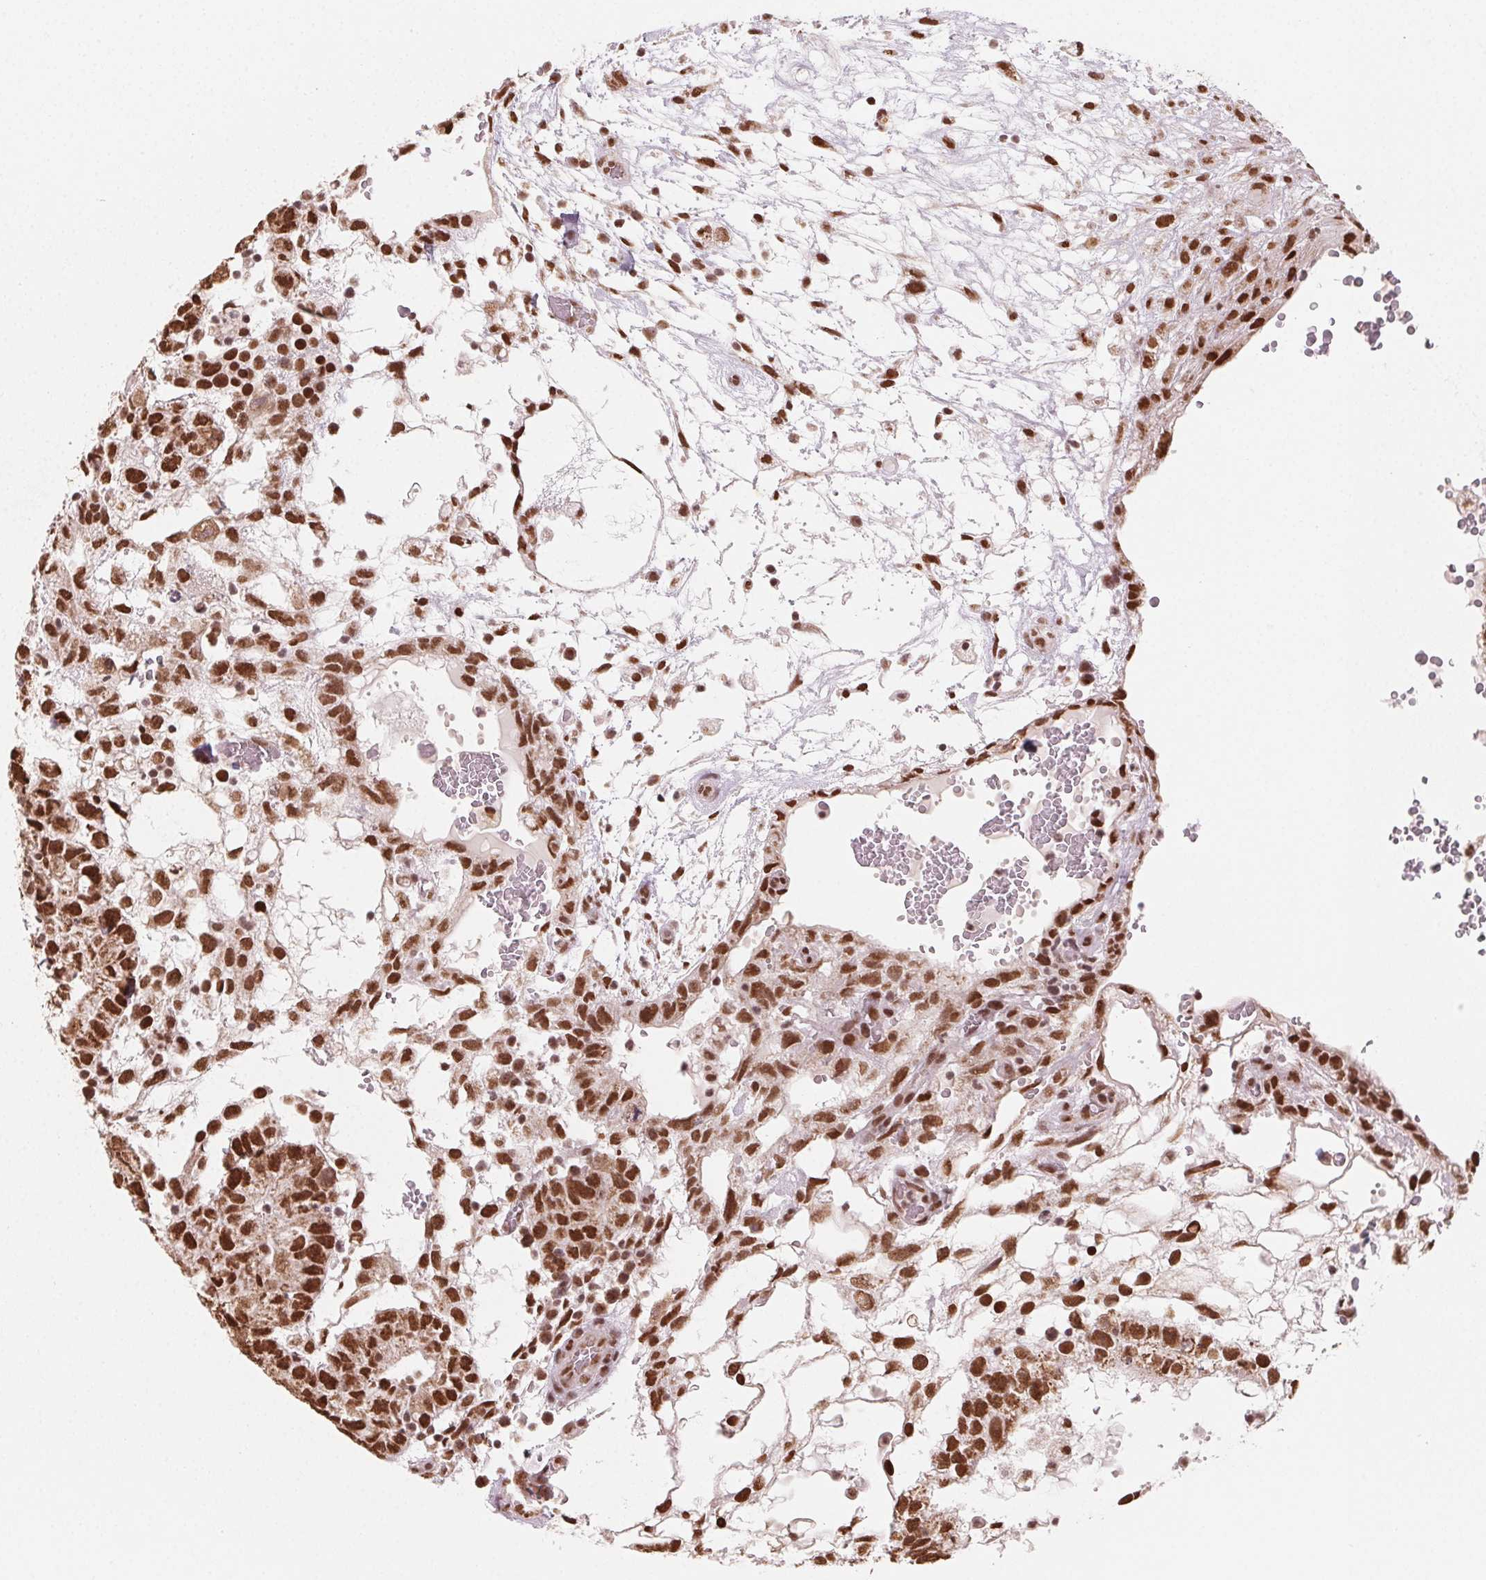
{"staining": {"intensity": "strong", "quantity": ">75%", "location": "nuclear"}, "tissue": "testis cancer", "cell_type": "Tumor cells", "image_type": "cancer", "snomed": [{"axis": "morphology", "description": "Normal tissue, NOS"}, {"axis": "morphology", "description": "Carcinoma, Embryonal, NOS"}, {"axis": "topography", "description": "Testis"}], "caption": "Immunohistochemistry (IHC) photomicrograph of human testis embryonal carcinoma stained for a protein (brown), which reveals high levels of strong nuclear staining in approximately >75% of tumor cells.", "gene": "TOPORS", "patient": {"sex": "male", "age": 32}}